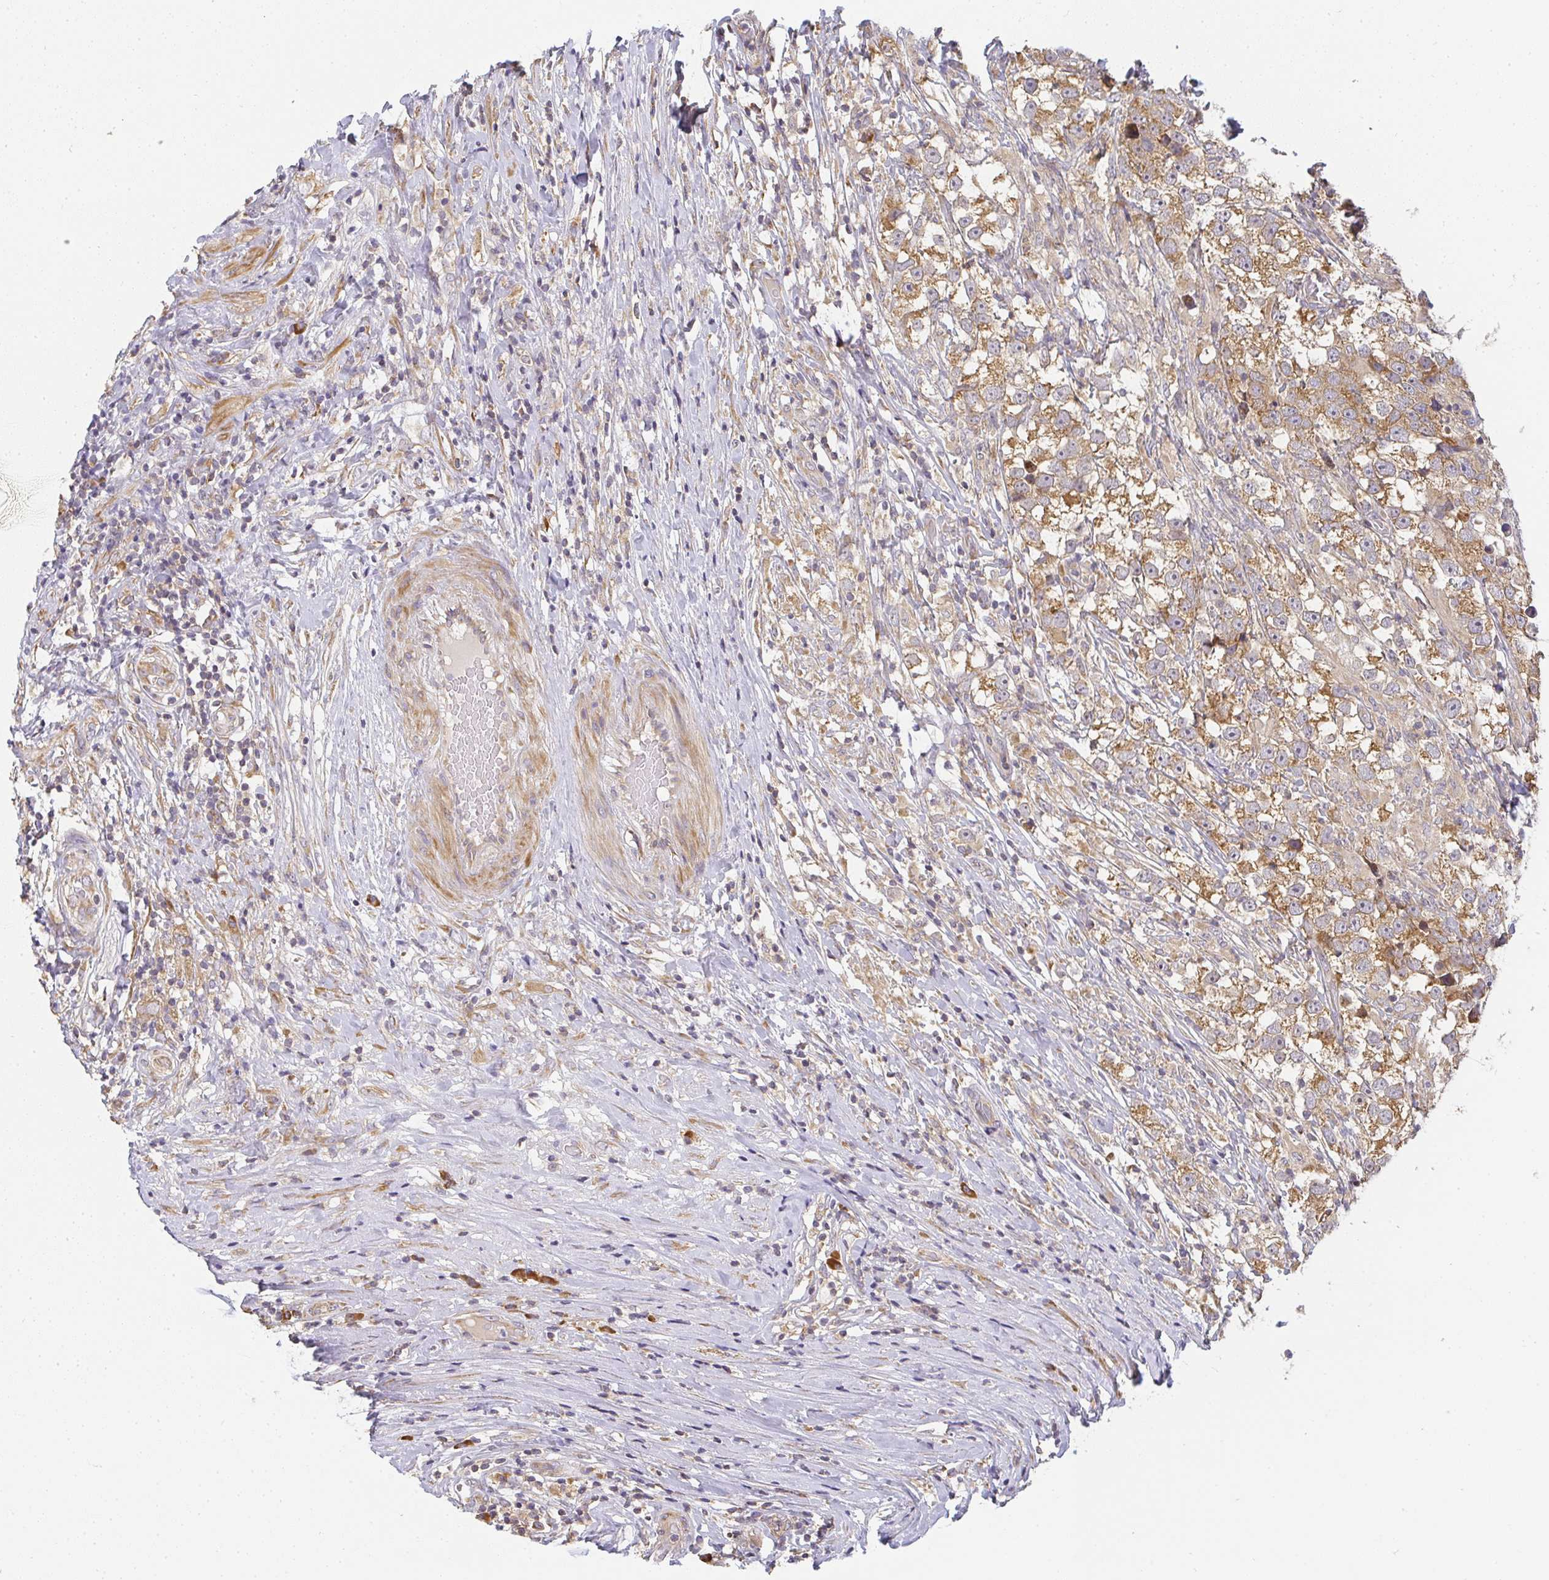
{"staining": {"intensity": "moderate", "quantity": ">75%", "location": "cytoplasmic/membranous"}, "tissue": "testis cancer", "cell_type": "Tumor cells", "image_type": "cancer", "snomed": [{"axis": "morphology", "description": "Seminoma, NOS"}, {"axis": "topography", "description": "Testis"}], "caption": "Testis cancer stained with a brown dye shows moderate cytoplasmic/membranous positive staining in approximately >75% of tumor cells.", "gene": "SLC35B3", "patient": {"sex": "male", "age": 46}}